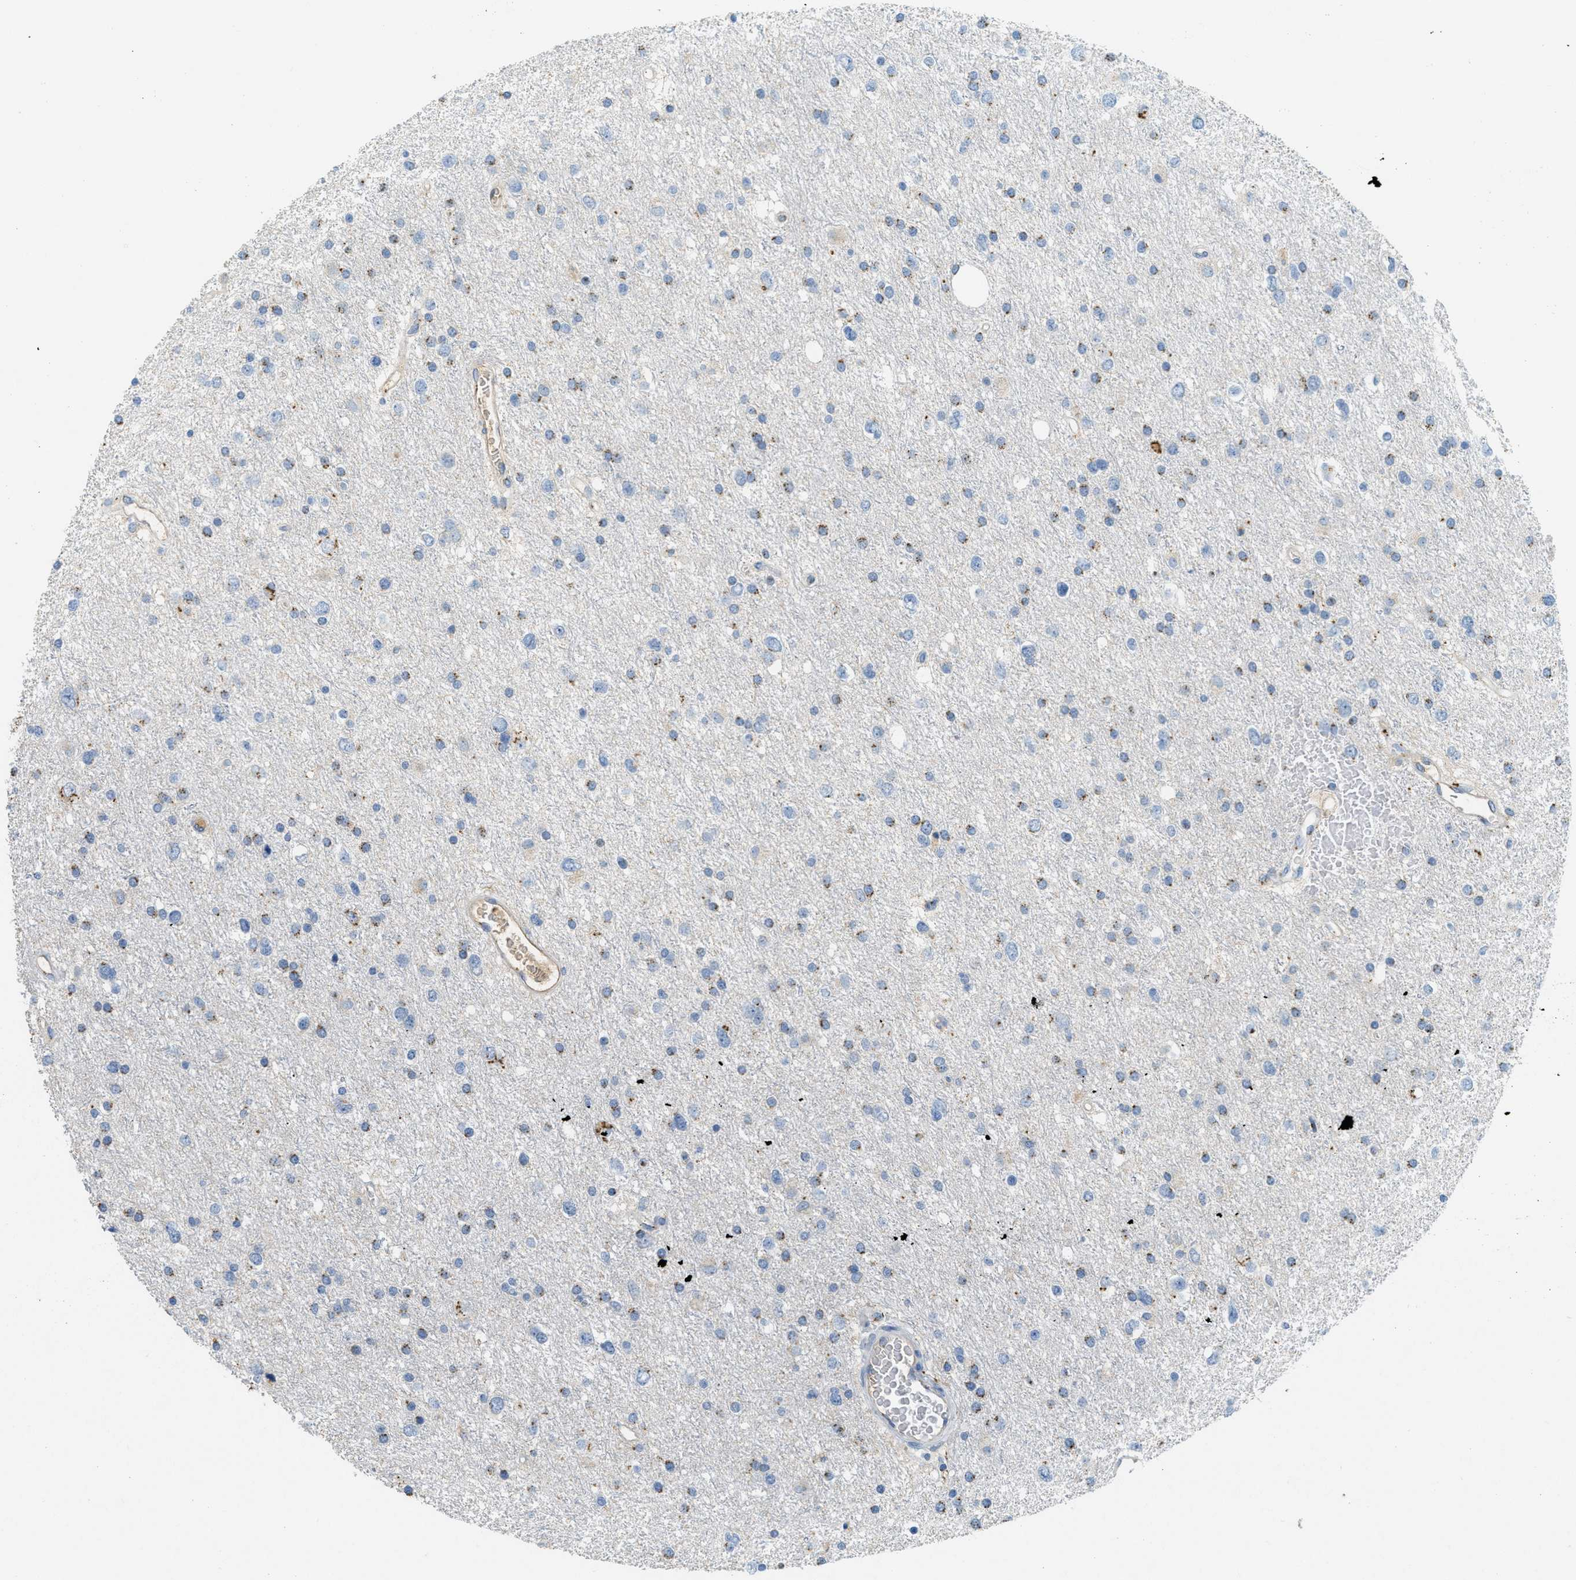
{"staining": {"intensity": "moderate", "quantity": "25%-75%", "location": "cytoplasmic/membranous"}, "tissue": "glioma", "cell_type": "Tumor cells", "image_type": "cancer", "snomed": [{"axis": "morphology", "description": "Glioma, malignant, Low grade"}, {"axis": "topography", "description": "Brain"}], "caption": "Human glioma stained with a brown dye displays moderate cytoplasmic/membranous positive positivity in approximately 25%-75% of tumor cells.", "gene": "ENTPD4", "patient": {"sex": "female", "age": 37}}